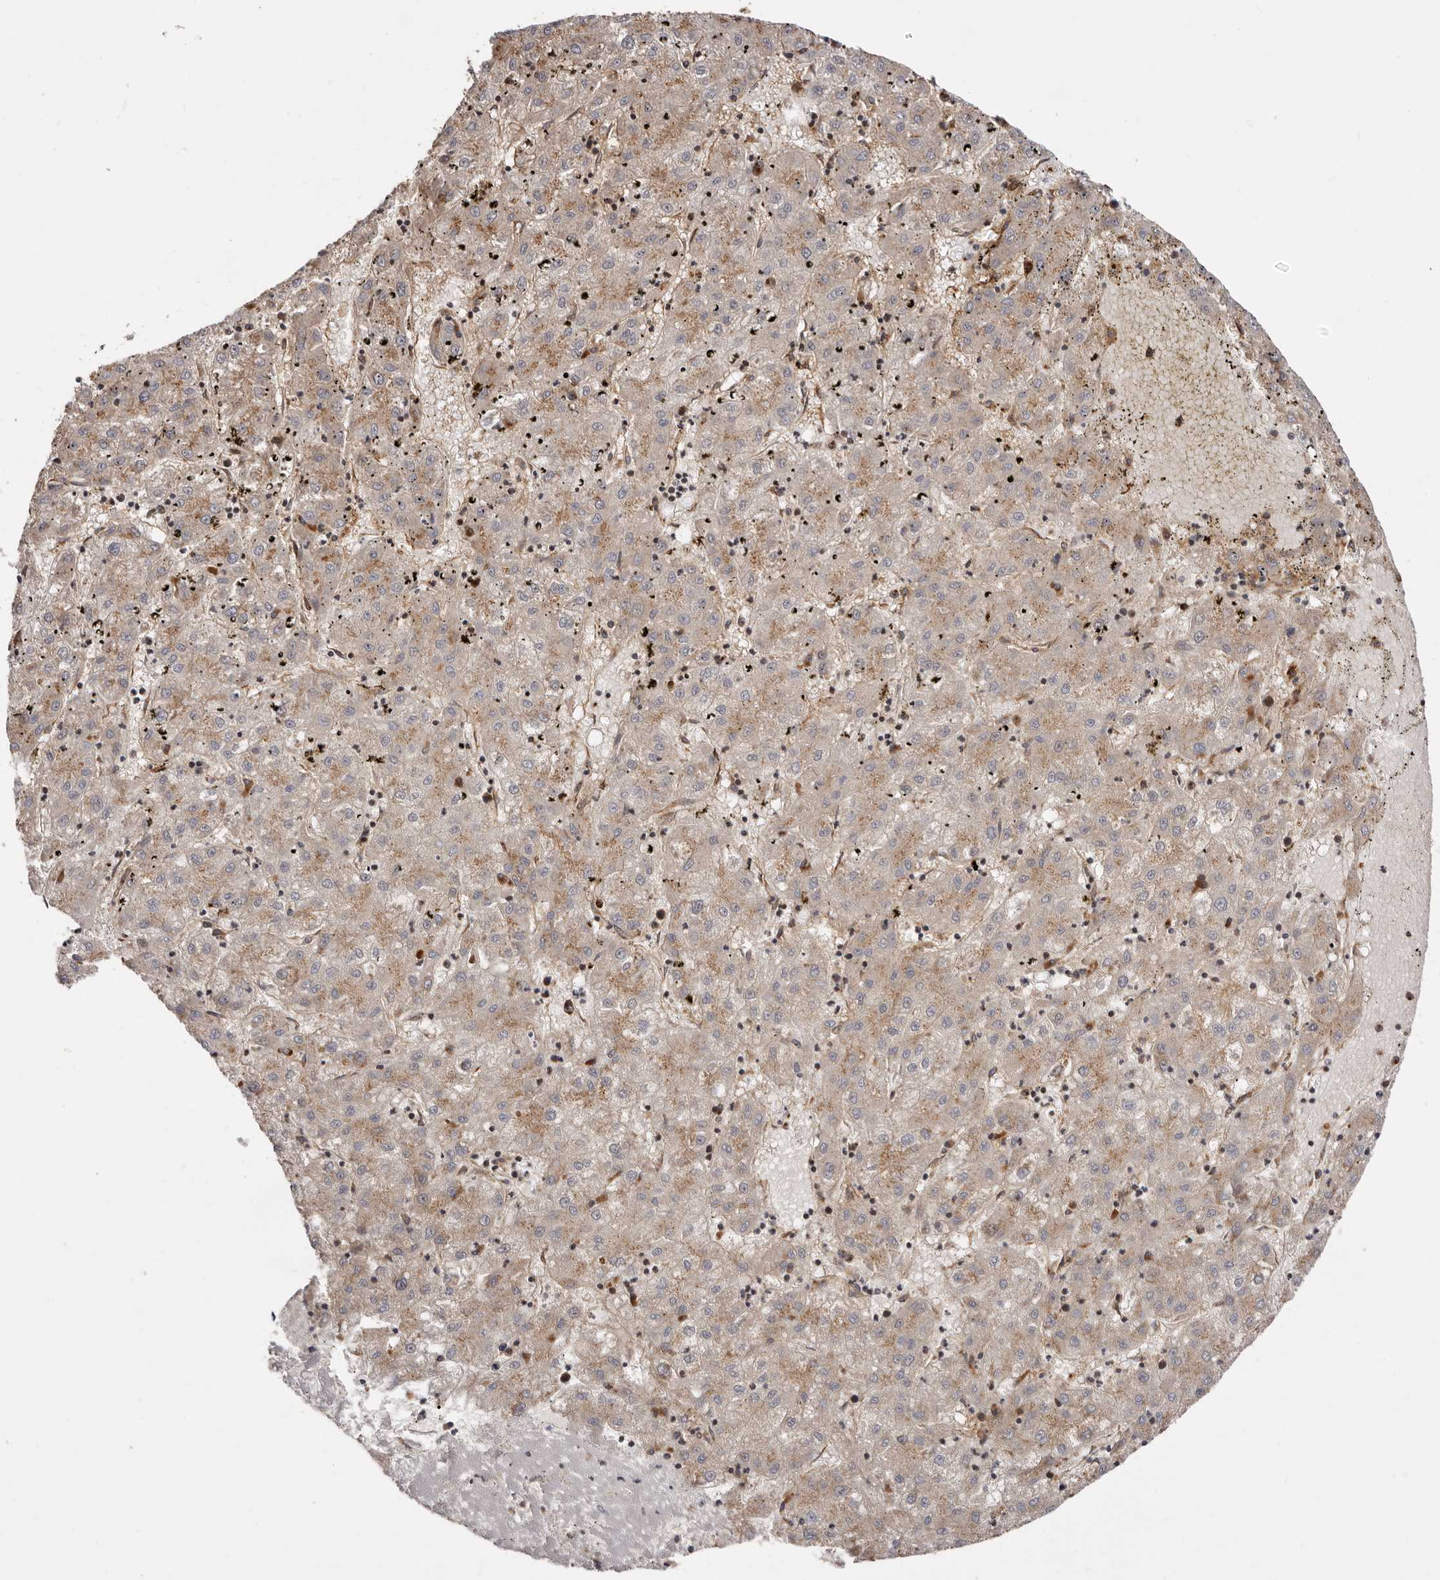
{"staining": {"intensity": "moderate", "quantity": ">75%", "location": "cytoplasmic/membranous"}, "tissue": "liver cancer", "cell_type": "Tumor cells", "image_type": "cancer", "snomed": [{"axis": "morphology", "description": "Carcinoma, Hepatocellular, NOS"}, {"axis": "topography", "description": "Liver"}], "caption": "DAB (3,3'-diaminobenzidine) immunohistochemical staining of human liver hepatocellular carcinoma demonstrates moderate cytoplasmic/membranous protein positivity in about >75% of tumor cells. (DAB IHC, brown staining for protein, blue staining for nuclei).", "gene": "GPR27", "patient": {"sex": "male", "age": 72}}